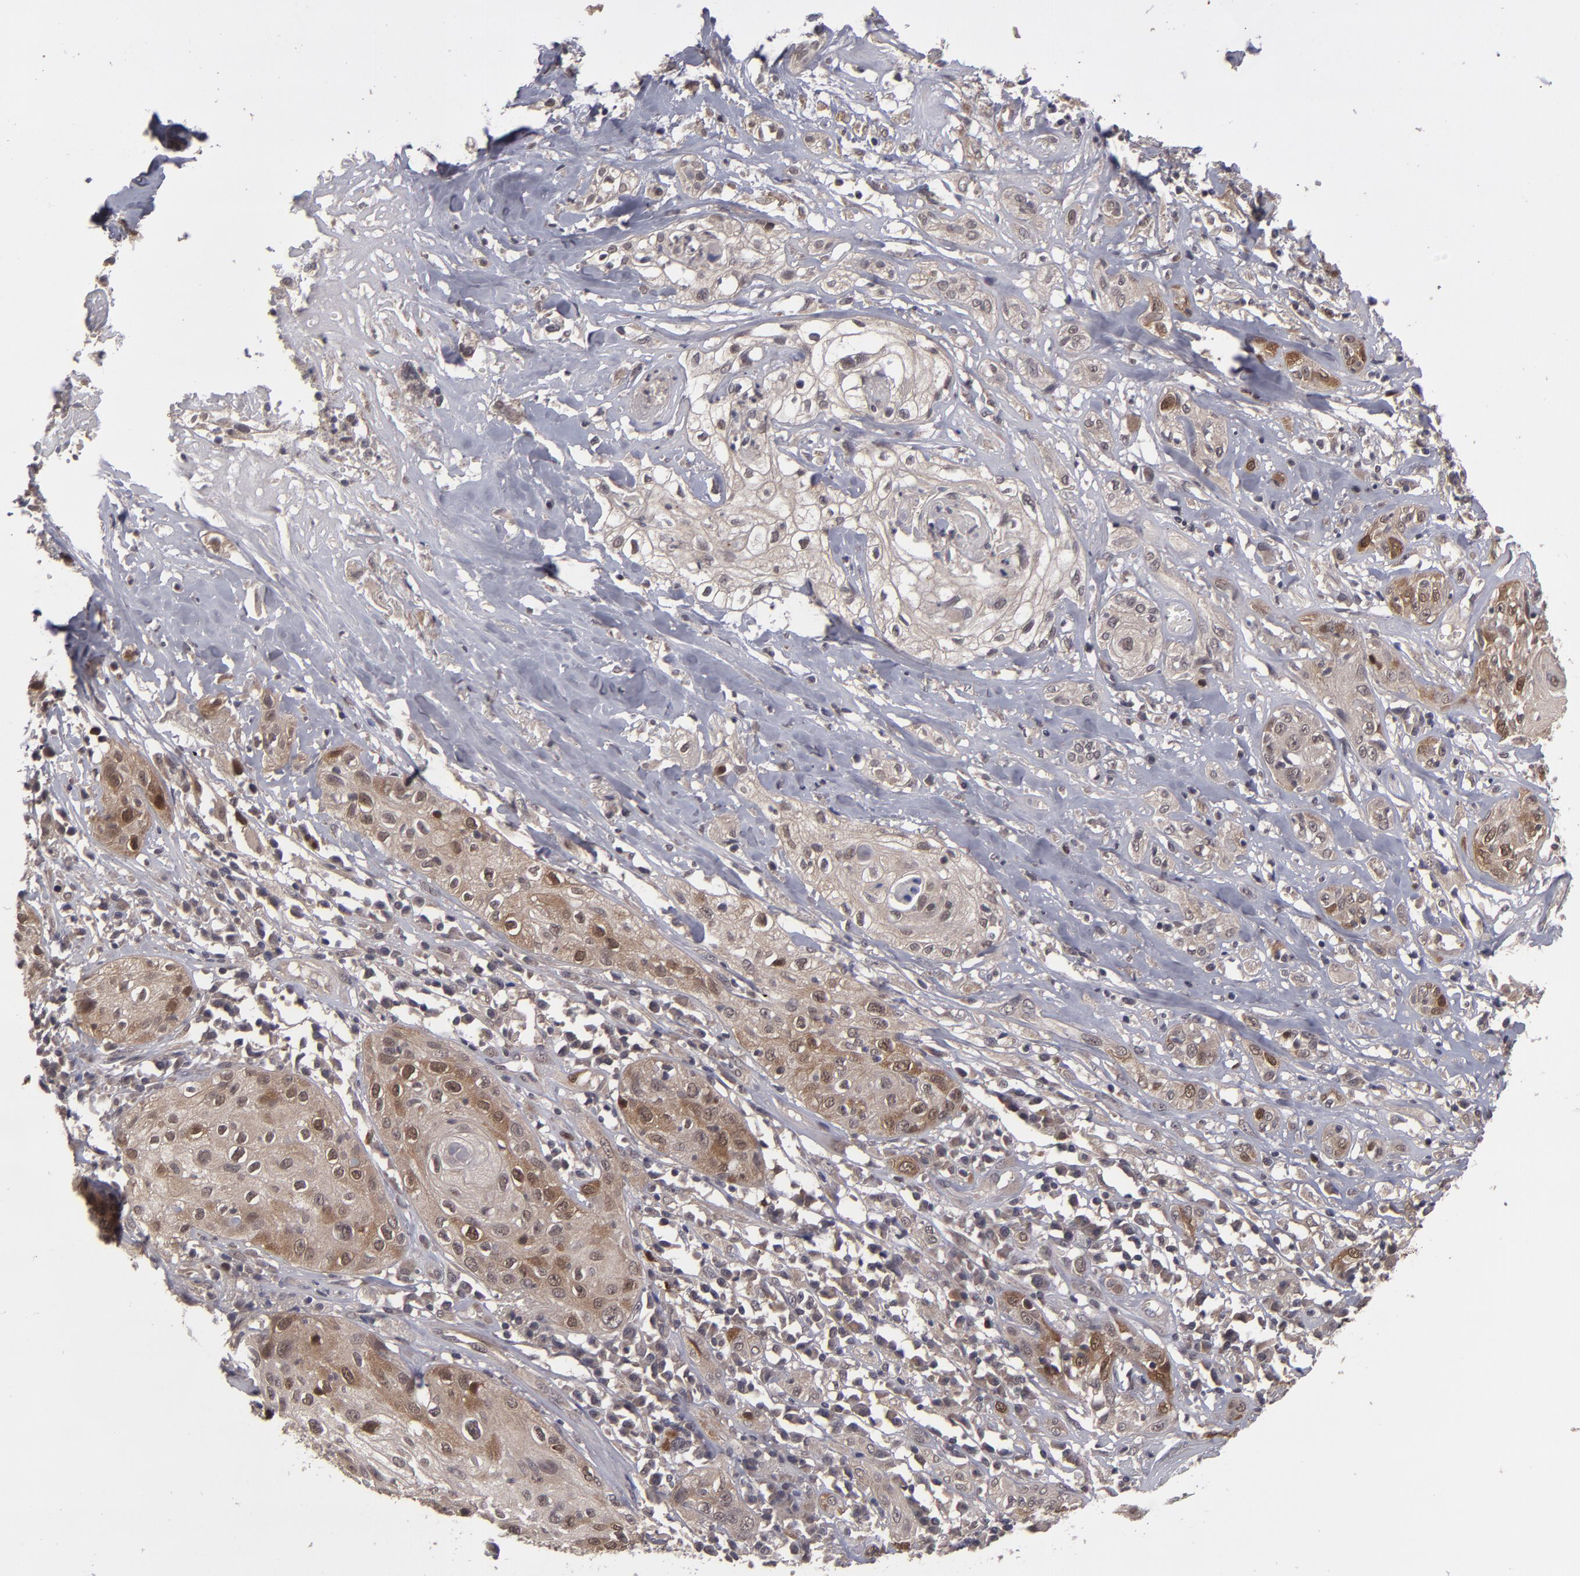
{"staining": {"intensity": "moderate", "quantity": ">75%", "location": "cytoplasmic/membranous"}, "tissue": "skin cancer", "cell_type": "Tumor cells", "image_type": "cancer", "snomed": [{"axis": "morphology", "description": "Squamous cell carcinoma, NOS"}, {"axis": "topography", "description": "Skin"}], "caption": "Skin cancer stained with DAB immunohistochemistry (IHC) displays medium levels of moderate cytoplasmic/membranous positivity in about >75% of tumor cells.", "gene": "TYMS", "patient": {"sex": "male", "age": 65}}